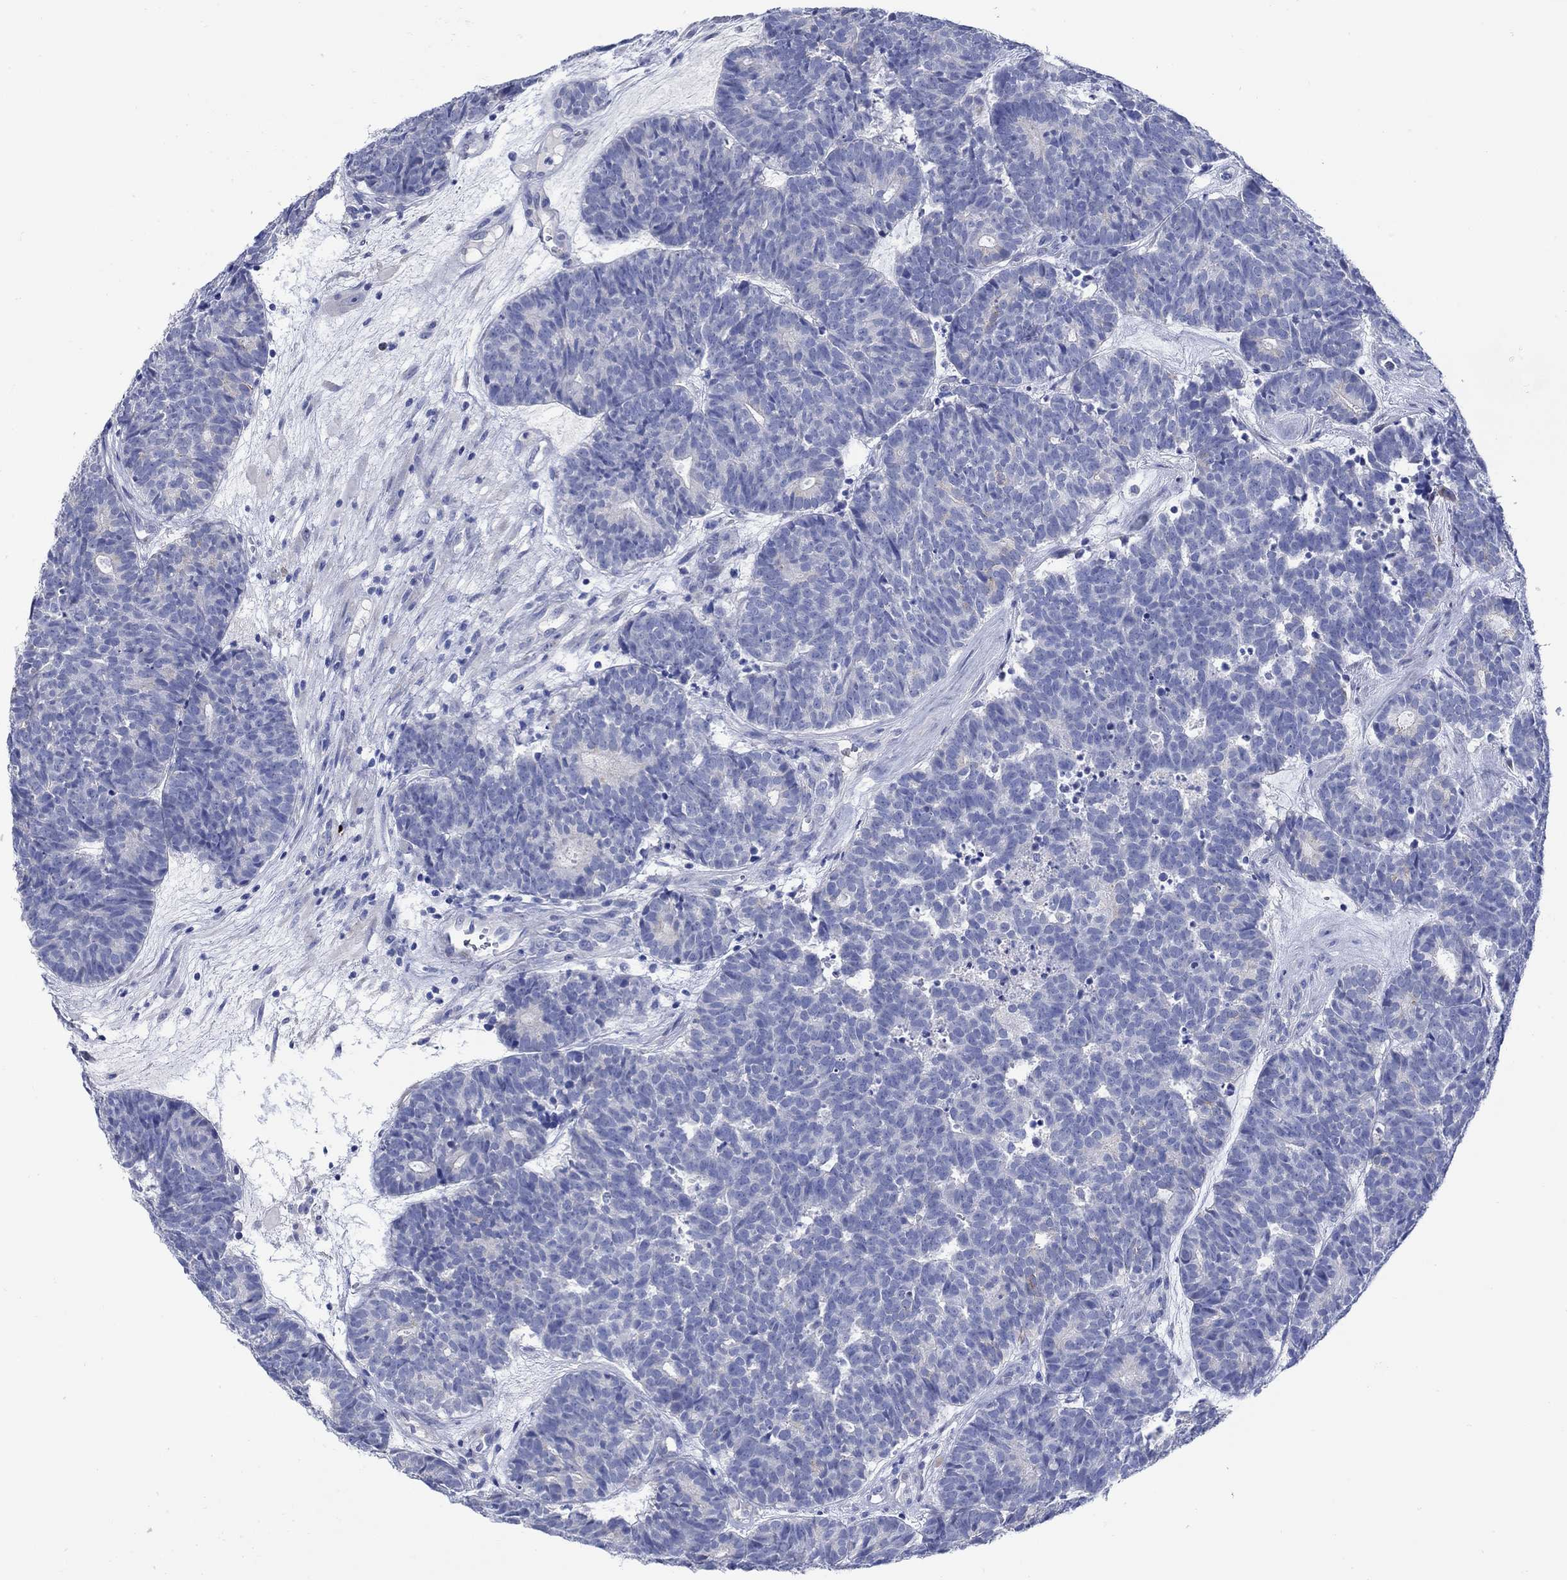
{"staining": {"intensity": "weak", "quantity": "<25%", "location": "cytoplasmic/membranous"}, "tissue": "head and neck cancer", "cell_type": "Tumor cells", "image_type": "cancer", "snomed": [{"axis": "morphology", "description": "Adenocarcinoma, NOS"}, {"axis": "topography", "description": "Head-Neck"}], "caption": "High magnification brightfield microscopy of head and neck adenocarcinoma stained with DAB (brown) and counterstained with hematoxylin (blue): tumor cells show no significant staining.", "gene": "P2RY6", "patient": {"sex": "female", "age": 81}}